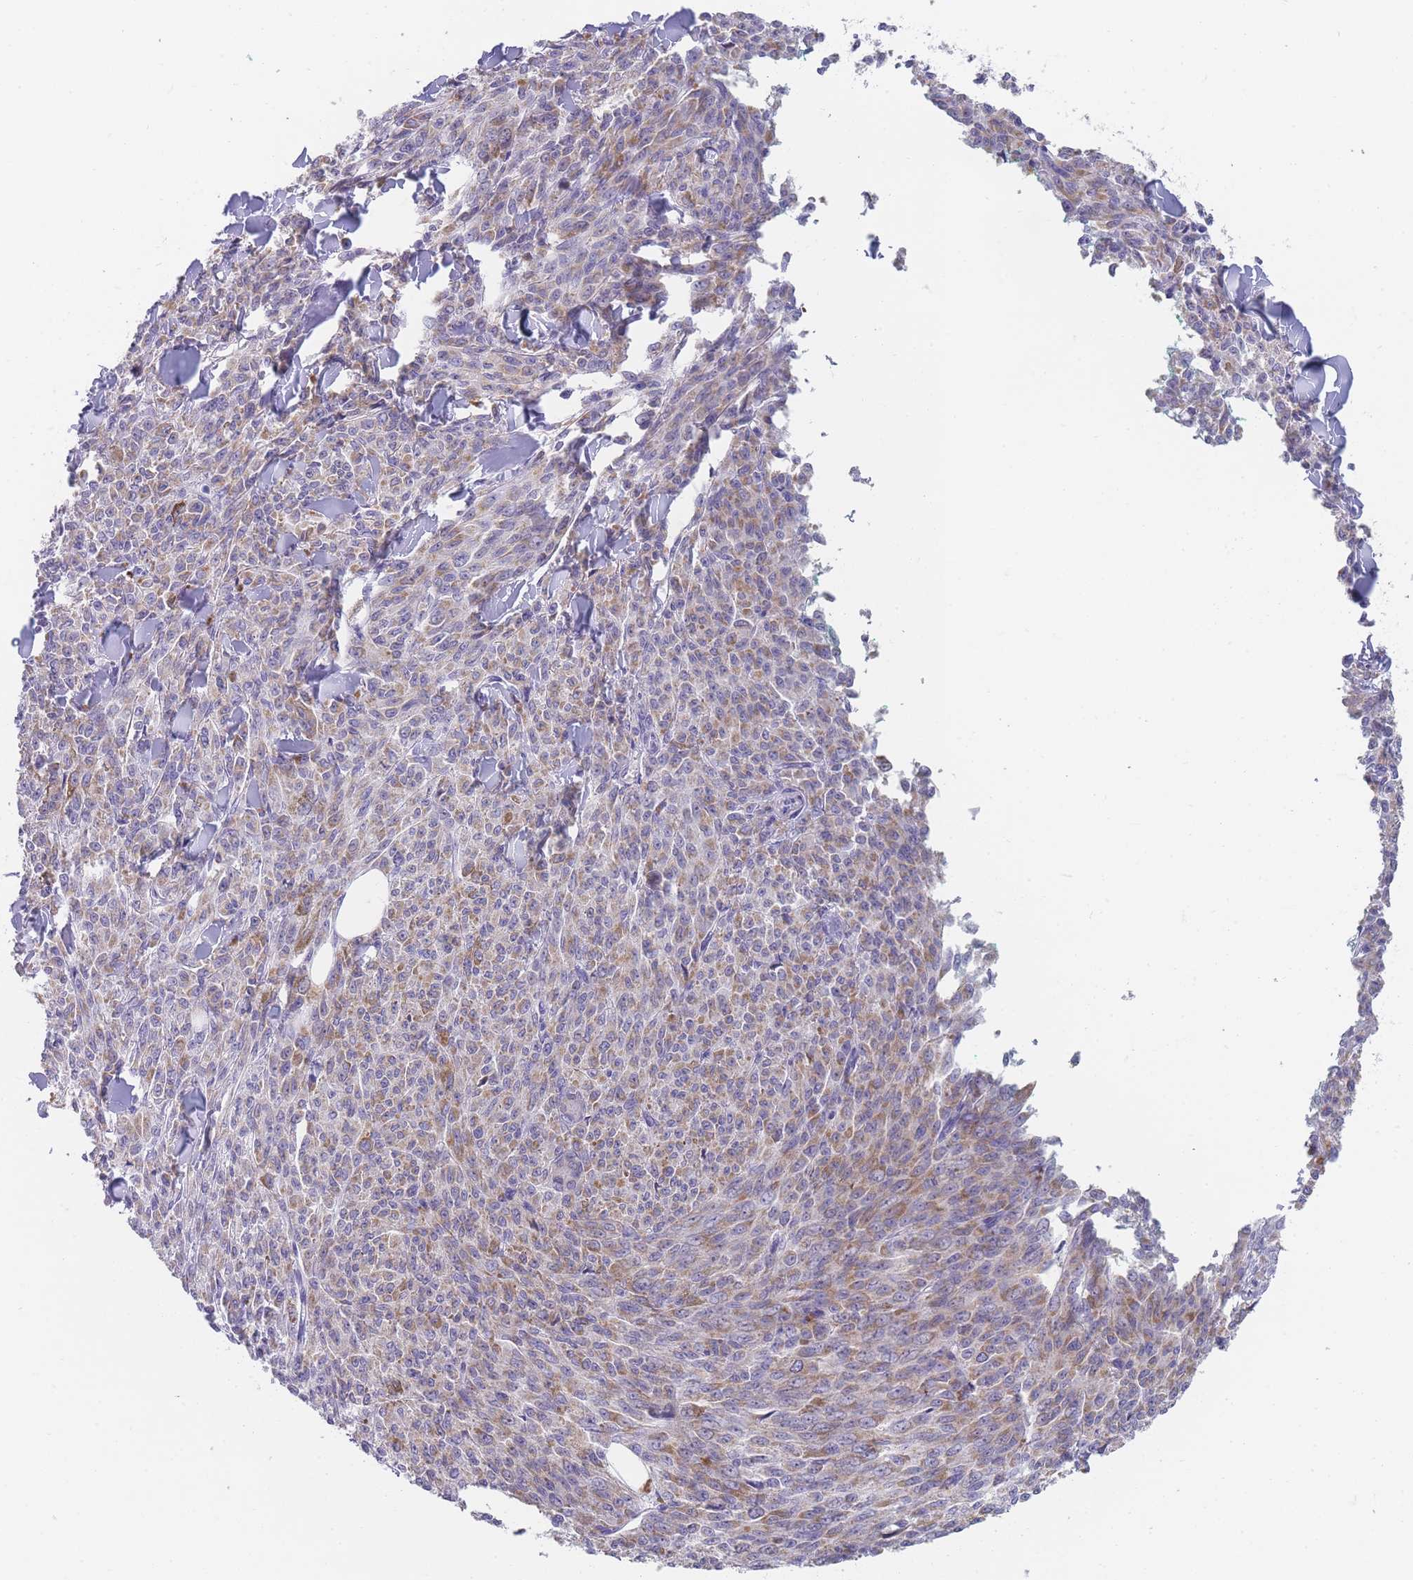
{"staining": {"intensity": "moderate", "quantity": ">75%", "location": "cytoplasmic/membranous"}, "tissue": "melanoma", "cell_type": "Tumor cells", "image_type": "cancer", "snomed": [{"axis": "morphology", "description": "Malignant melanoma, NOS"}, {"axis": "topography", "description": "Skin"}], "caption": "High-power microscopy captured an immunohistochemistry micrograph of malignant melanoma, revealing moderate cytoplasmic/membranous positivity in approximately >75% of tumor cells. The staining is performed using DAB brown chromogen to label protein expression. The nuclei are counter-stained blue using hematoxylin.", "gene": "MRPS14", "patient": {"sex": "female", "age": 52}}